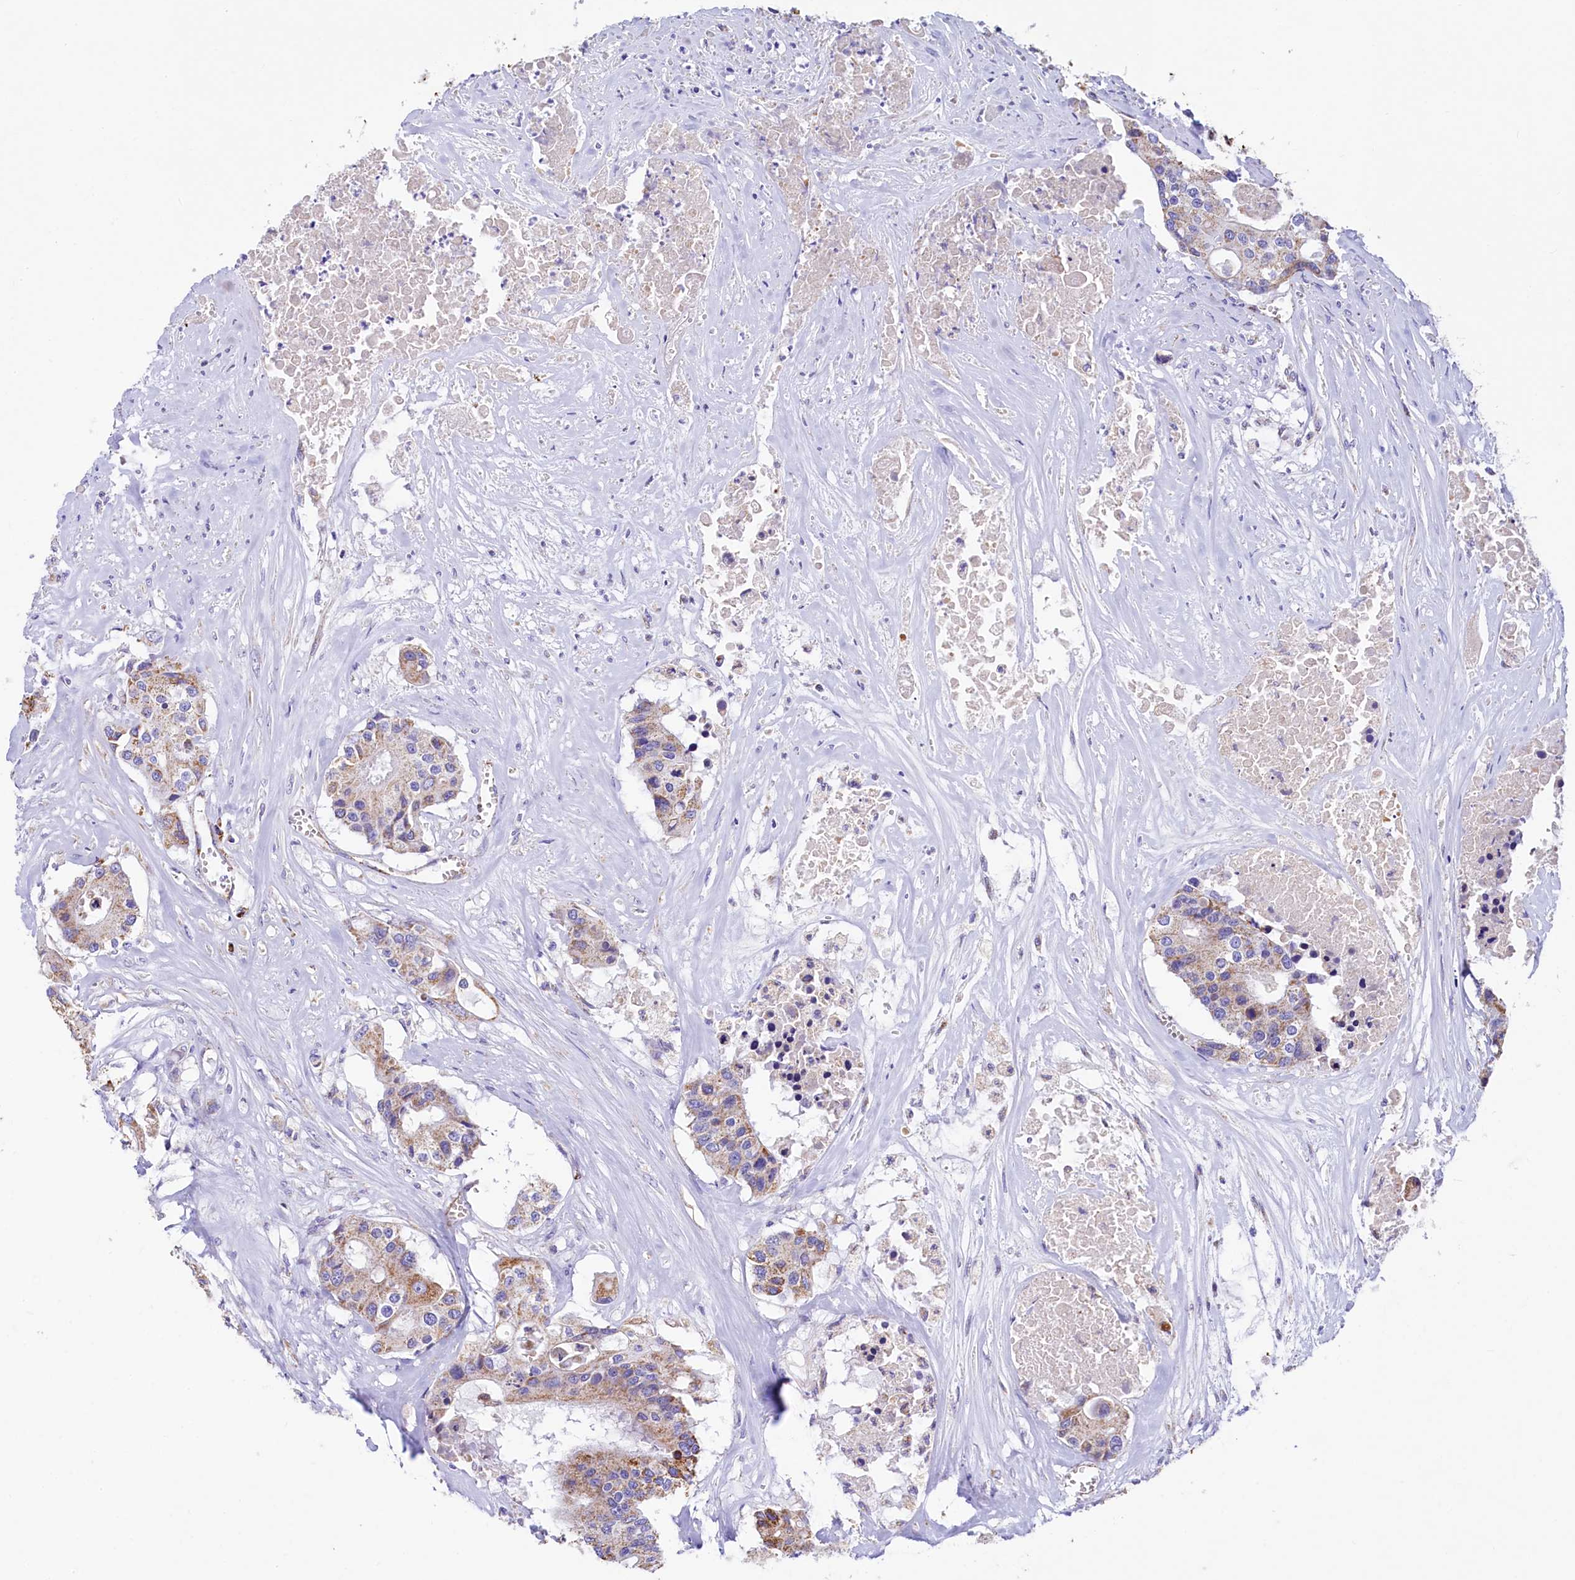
{"staining": {"intensity": "weak", "quantity": "25%-75%", "location": "cytoplasmic/membranous"}, "tissue": "colorectal cancer", "cell_type": "Tumor cells", "image_type": "cancer", "snomed": [{"axis": "morphology", "description": "Adenocarcinoma, NOS"}, {"axis": "topography", "description": "Colon"}], "caption": "Tumor cells reveal low levels of weak cytoplasmic/membranous positivity in about 25%-75% of cells in human adenocarcinoma (colorectal). (IHC, brightfield microscopy, high magnification).", "gene": "IDH3A", "patient": {"sex": "male", "age": 77}}